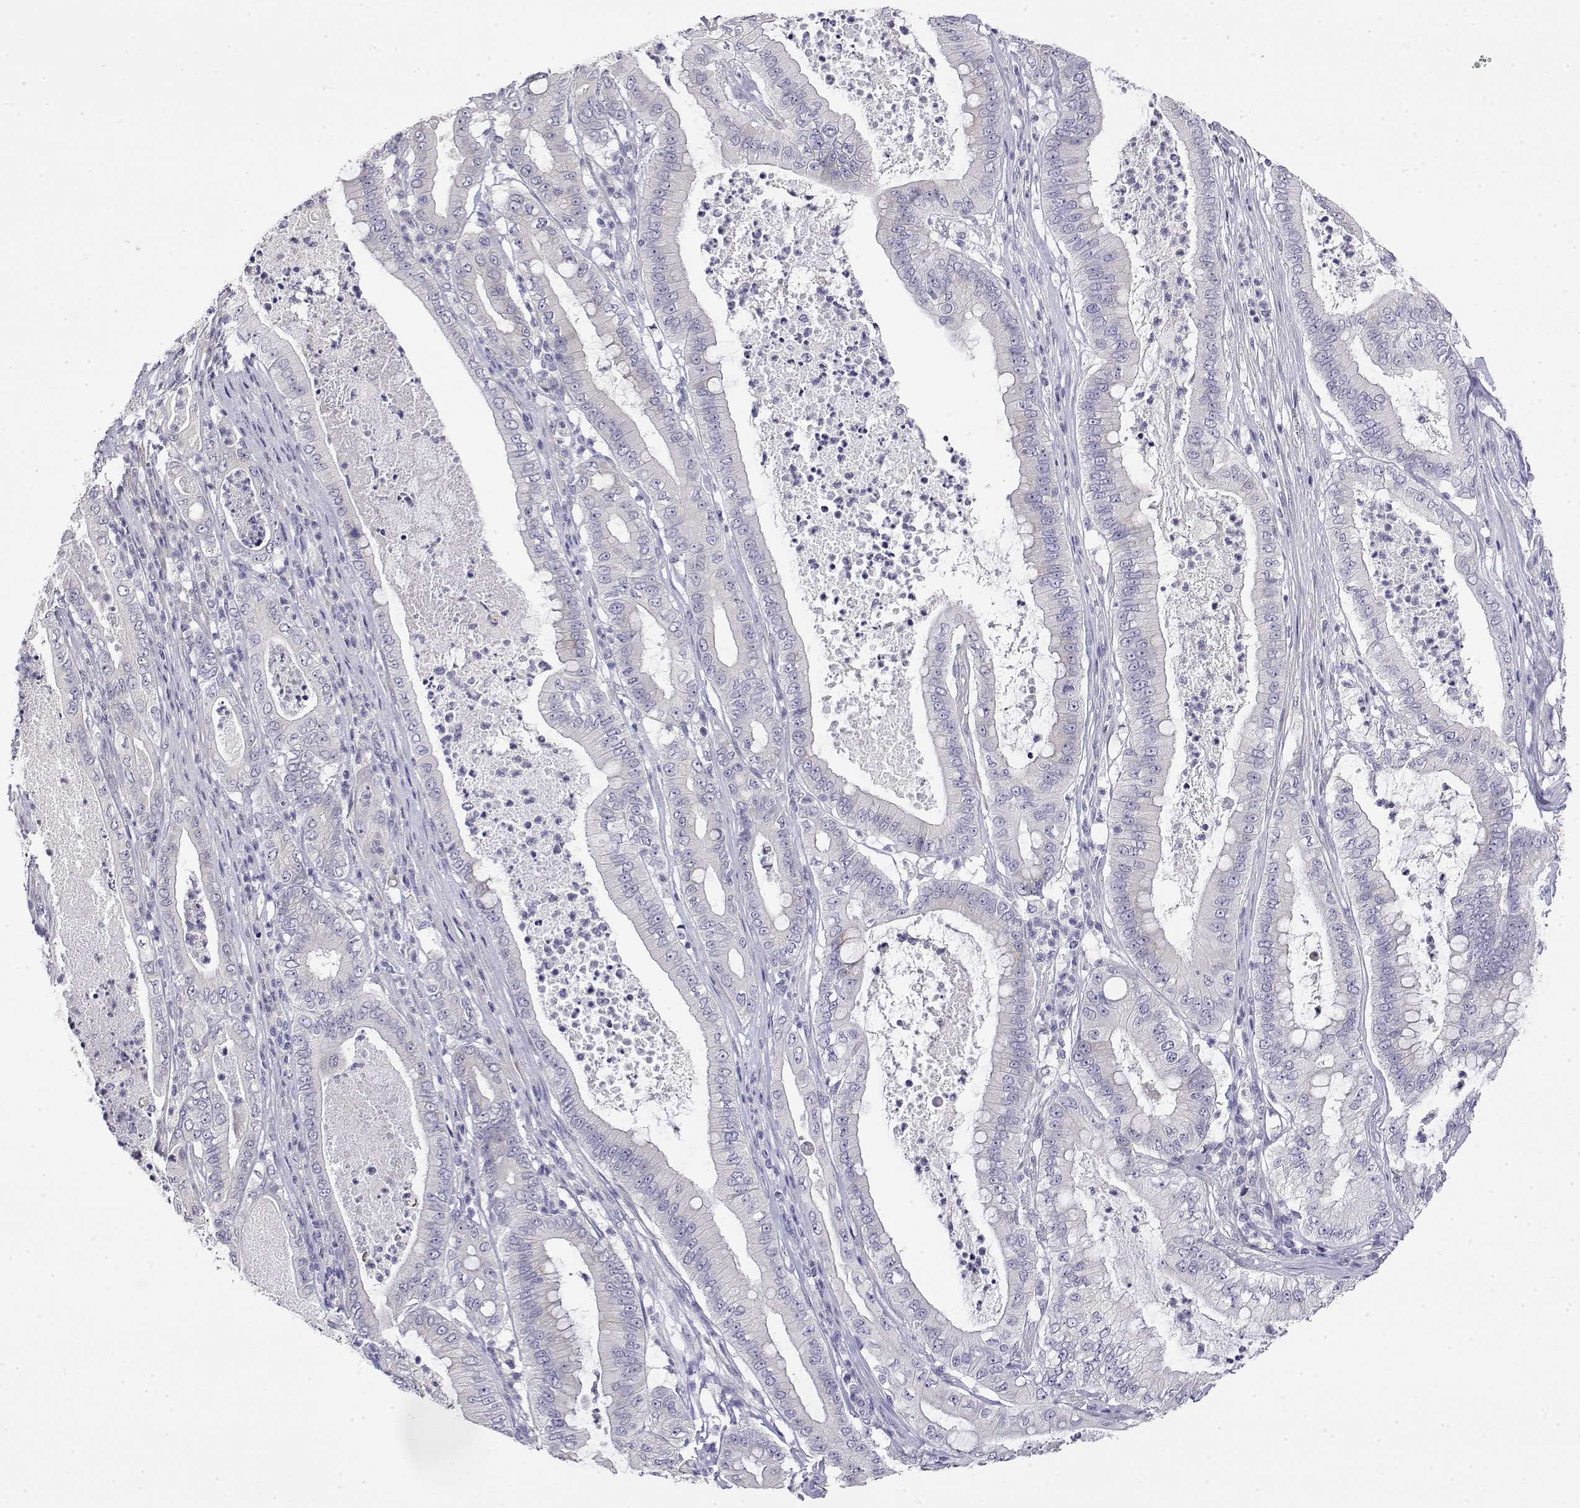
{"staining": {"intensity": "negative", "quantity": "none", "location": "none"}, "tissue": "pancreatic cancer", "cell_type": "Tumor cells", "image_type": "cancer", "snomed": [{"axis": "morphology", "description": "Adenocarcinoma, NOS"}, {"axis": "topography", "description": "Pancreas"}], "caption": "This is a micrograph of immunohistochemistry staining of adenocarcinoma (pancreatic), which shows no staining in tumor cells. (Brightfield microscopy of DAB immunohistochemistry at high magnification).", "gene": "LY6D", "patient": {"sex": "male", "age": 71}}